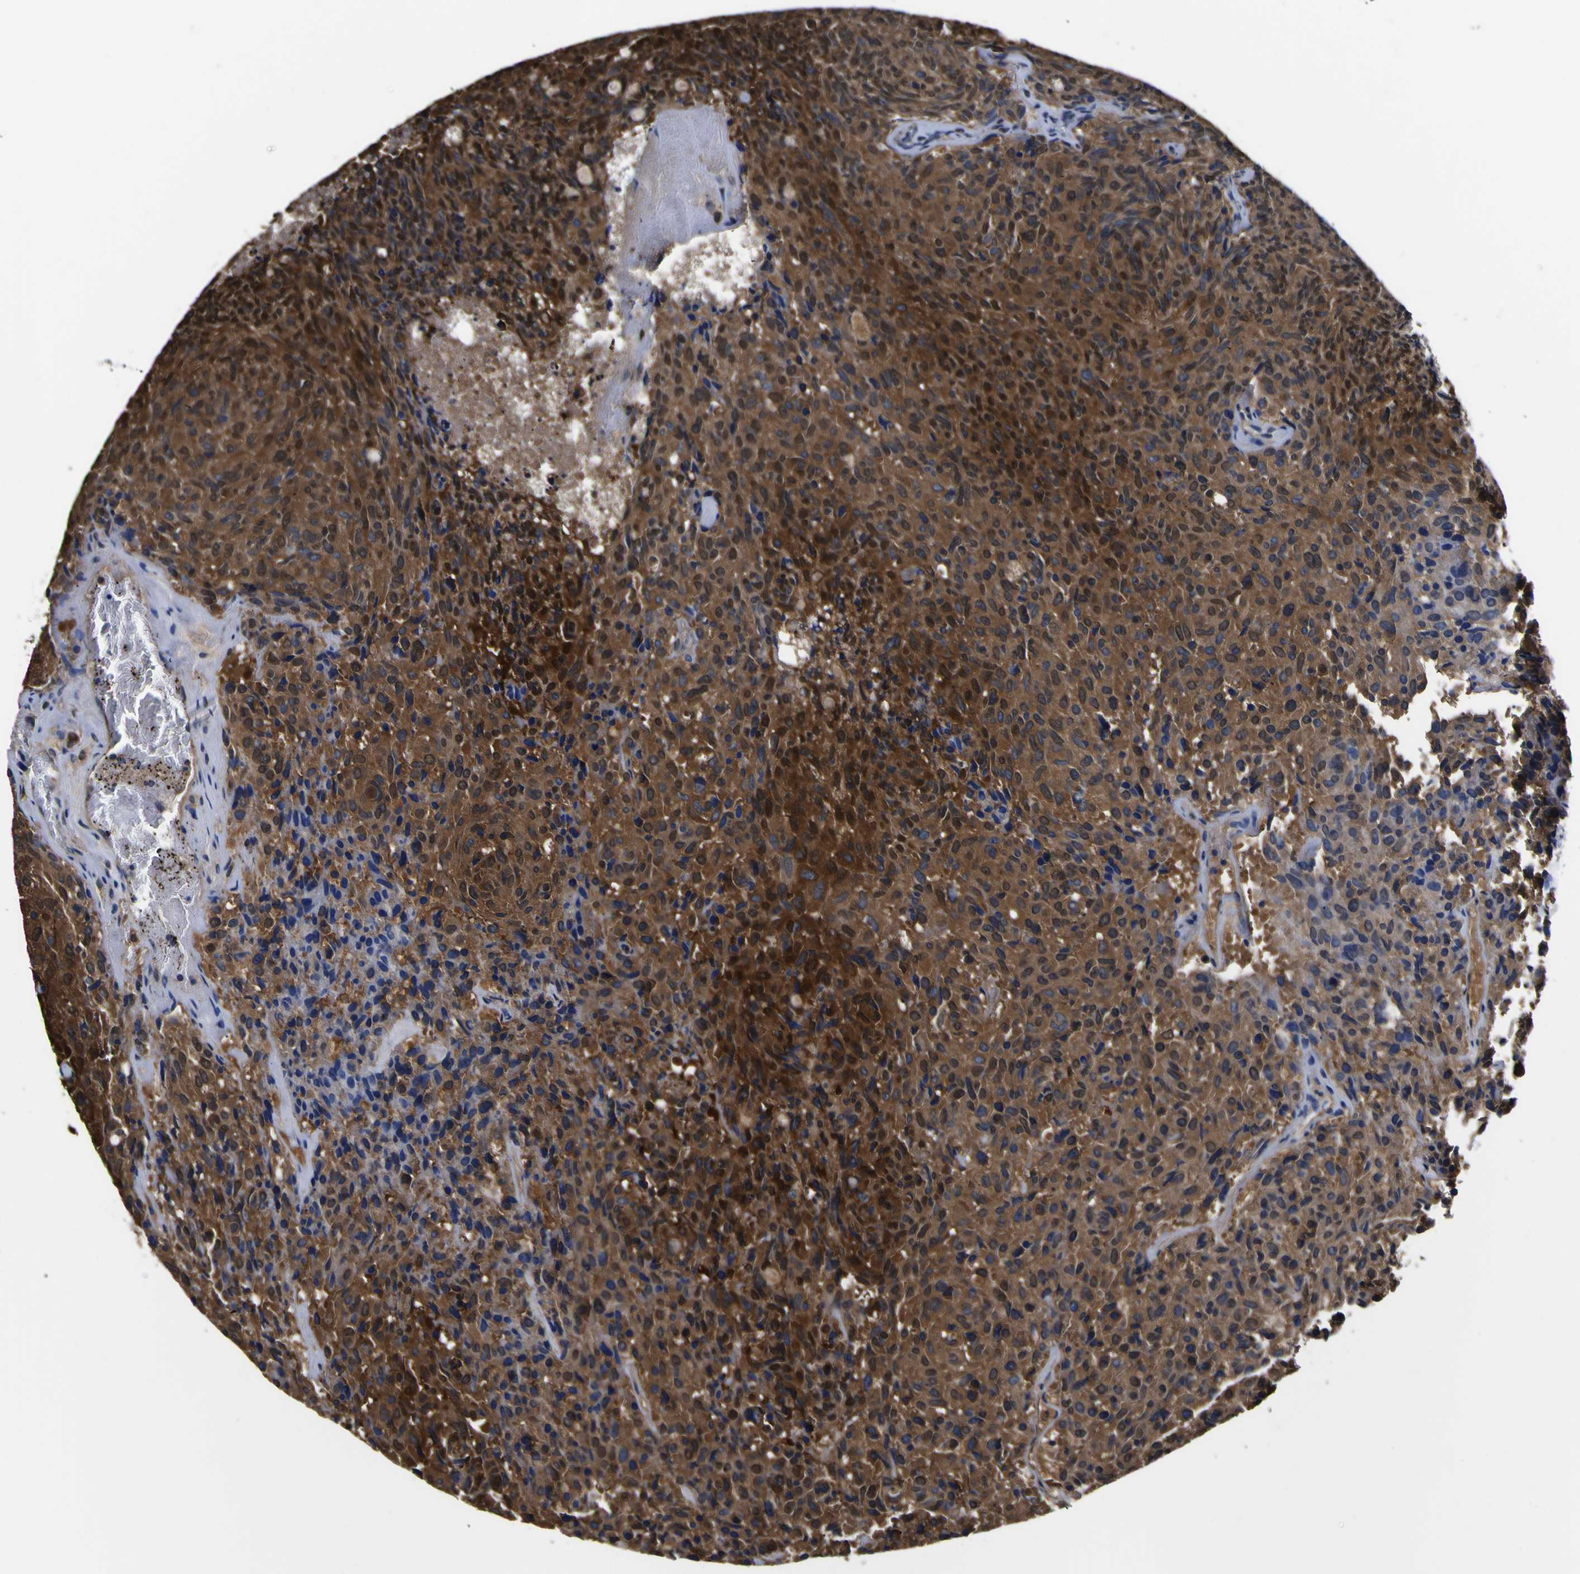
{"staining": {"intensity": "strong", "quantity": ">75%", "location": "cytoplasmic/membranous,nuclear"}, "tissue": "carcinoid", "cell_type": "Tumor cells", "image_type": "cancer", "snomed": [{"axis": "morphology", "description": "Carcinoid, malignant, NOS"}, {"axis": "topography", "description": "Pancreas"}], "caption": "This is a micrograph of immunohistochemistry staining of carcinoid (malignant), which shows strong expression in the cytoplasmic/membranous and nuclear of tumor cells.", "gene": "FAM110B", "patient": {"sex": "female", "age": 54}}